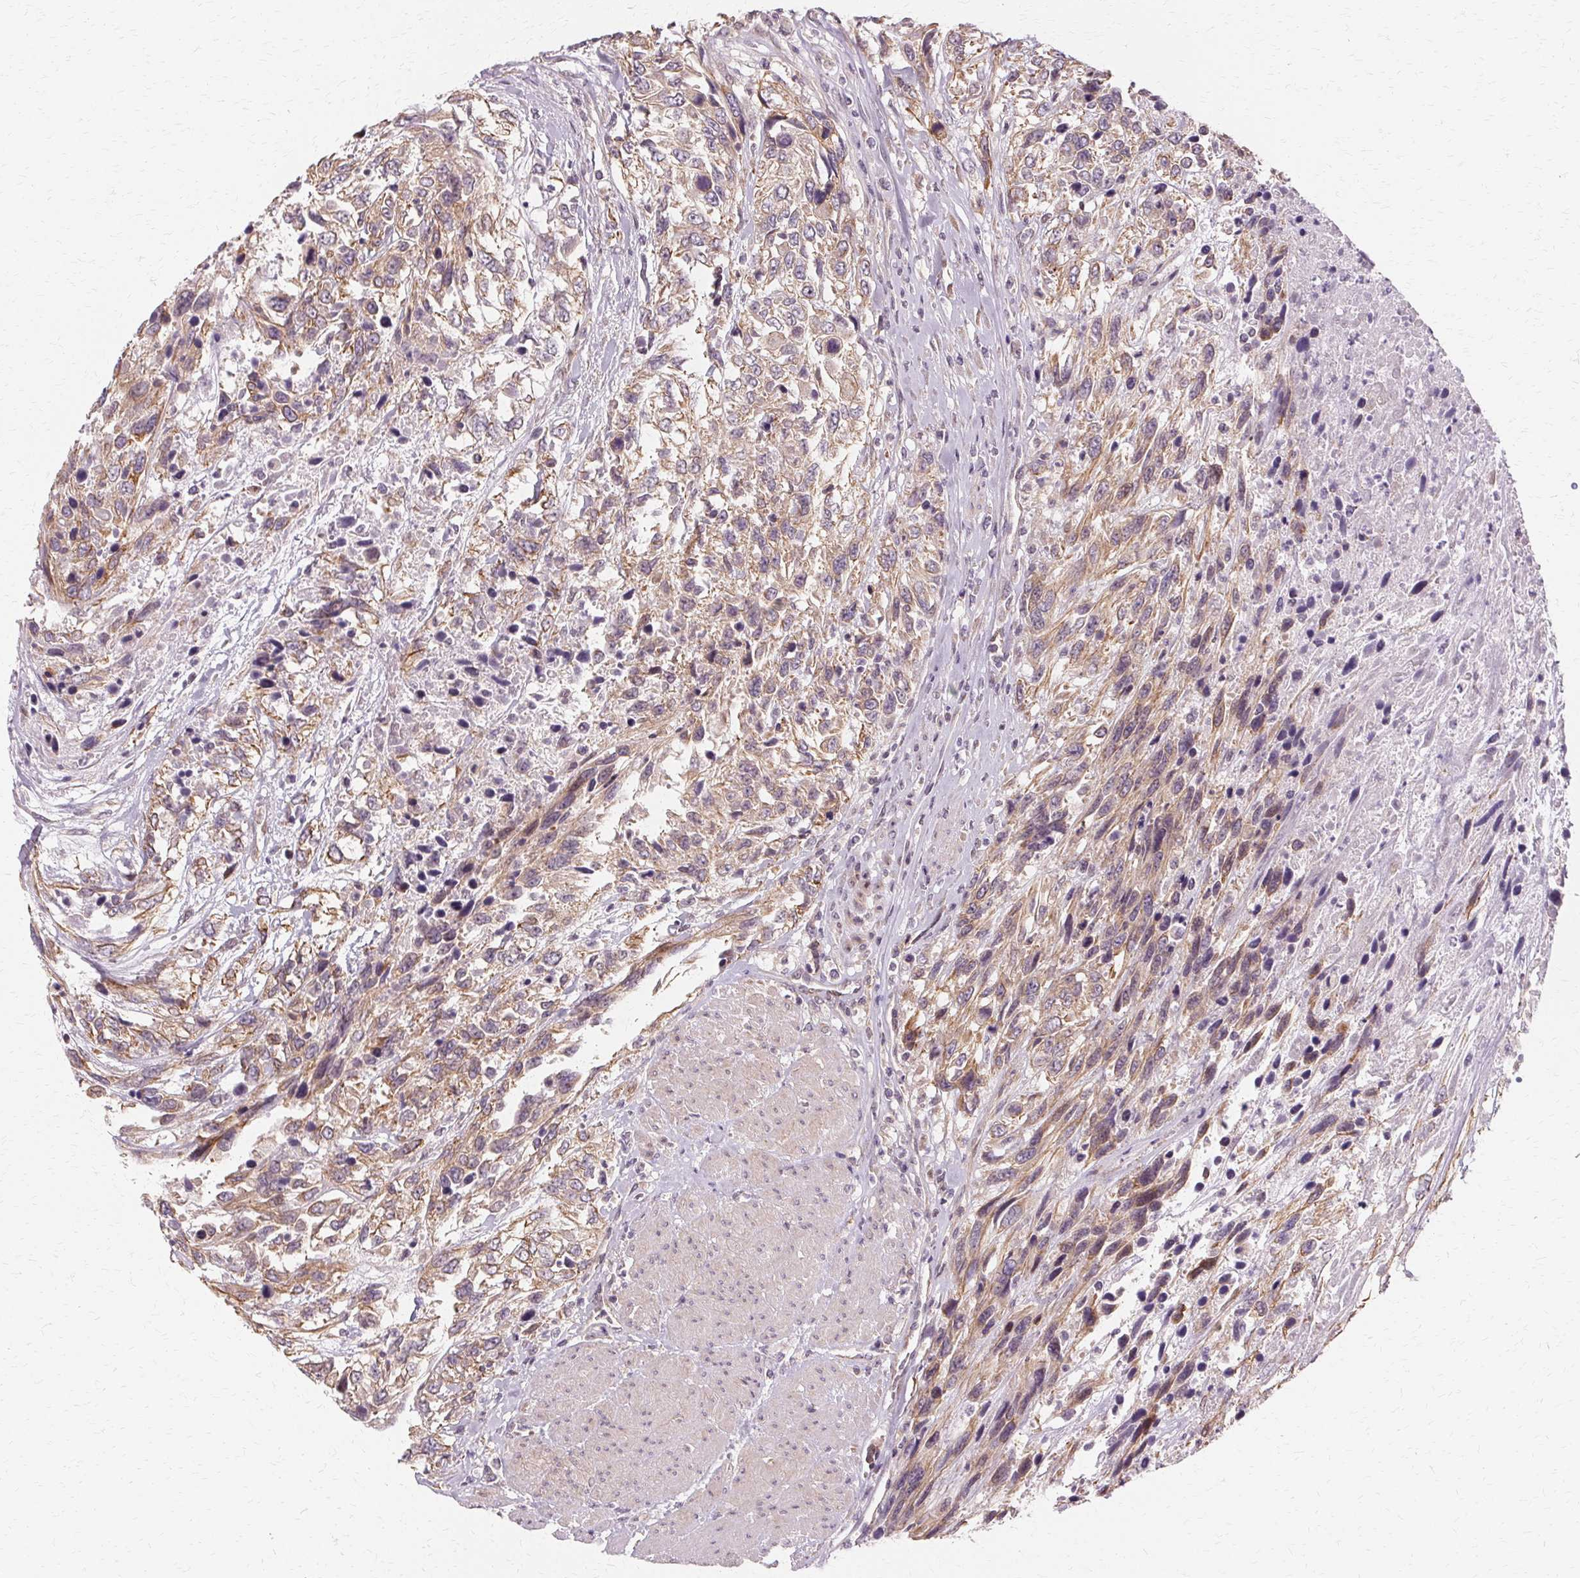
{"staining": {"intensity": "weak", "quantity": ">75%", "location": "cytoplasmic/membranous"}, "tissue": "urothelial cancer", "cell_type": "Tumor cells", "image_type": "cancer", "snomed": [{"axis": "morphology", "description": "Urothelial carcinoma, High grade"}, {"axis": "topography", "description": "Urinary bladder"}], "caption": "Urothelial carcinoma (high-grade) stained for a protein shows weak cytoplasmic/membranous positivity in tumor cells.", "gene": "USP8", "patient": {"sex": "female", "age": 70}}